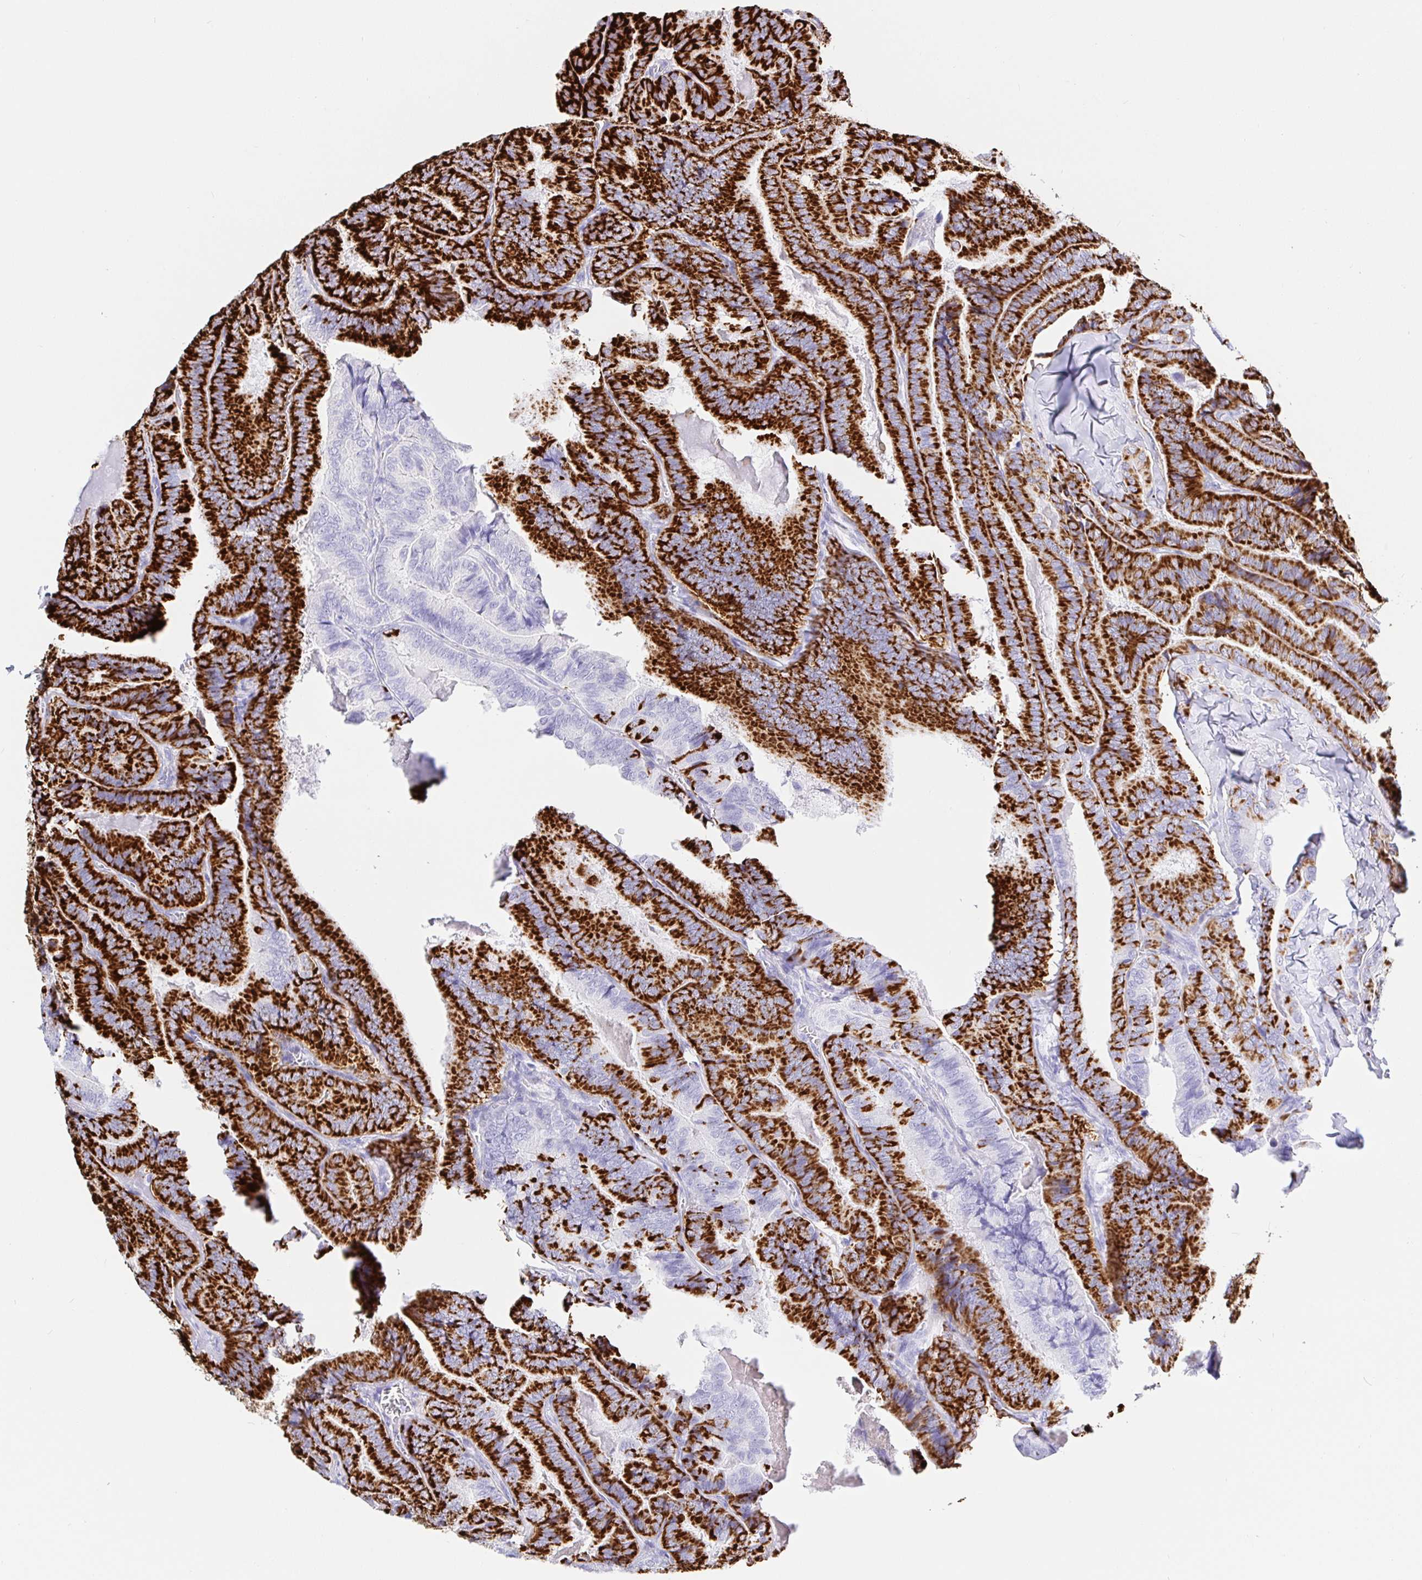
{"staining": {"intensity": "strong", "quantity": ">75%", "location": "cytoplasmic/membranous"}, "tissue": "thyroid cancer", "cell_type": "Tumor cells", "image_type": "cancer", "snomed": [{"axis": "morphology", "description": "Papillary adenocarcinoma, NOS"}, {"axis": "topography", "description": "Thyroid gland"}], "caption": "A histopathology image of thyroid cancer (papillary adenocarcinoma) stained for a protein shows strong cytoplasmic/membranous brown staining in tumor cells. (Stains: DAB in brown, nuclei in blue, Microscopy: brightfield microscopy at high magnification).", "gene": "MAOA", "patient": {"sex": "female", "age": 75}}